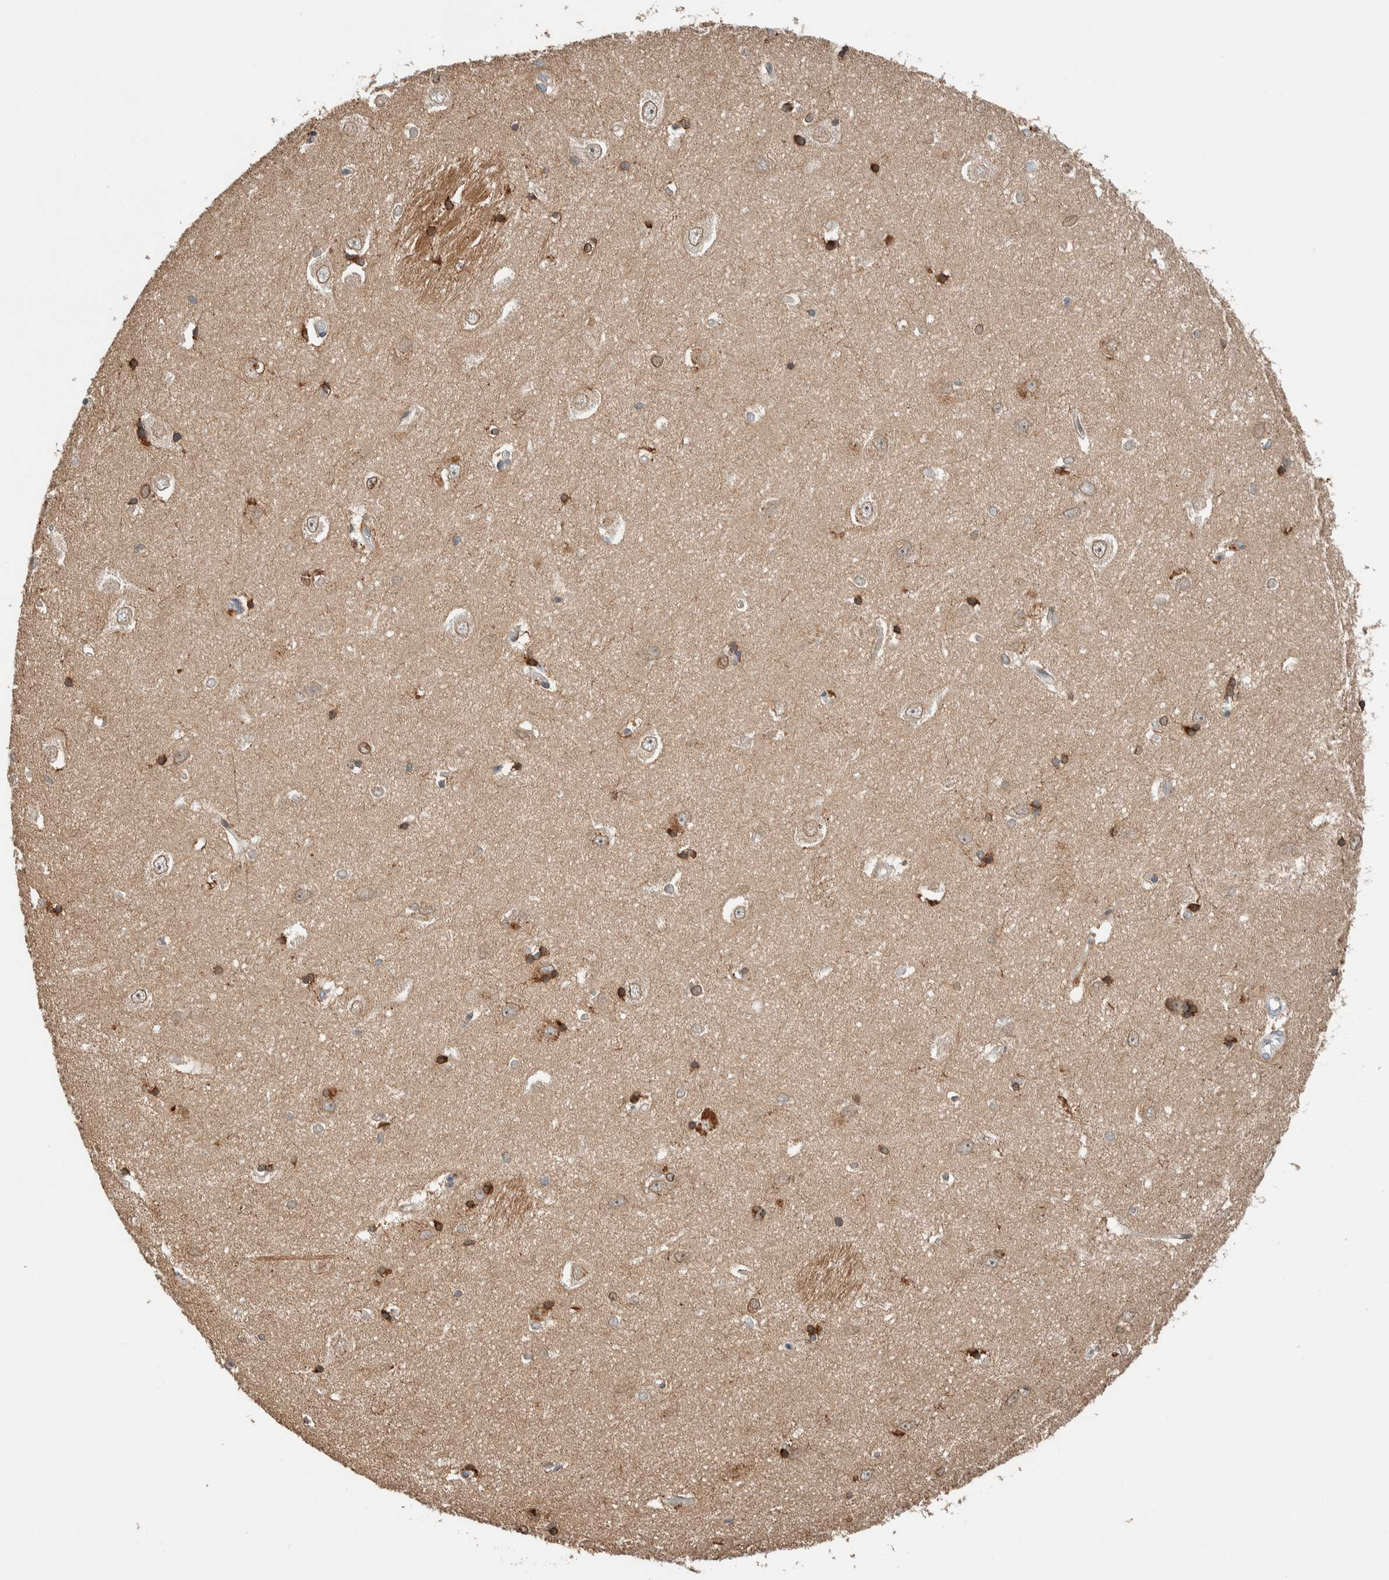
{"staining": {"intensity": "strong", "quantity": "25%-75%", "location": "cytoplasmic/membranous"}, "tissue": "hippocampus", "cell_type": "Glial cells", "image_type": "normal", "snomed": [{"axis": "morphology", "description": "Normal tissue, NOS"}, {"axis": "topography", "description": "Hippocampus"}], "caption": "Protein expression analysis of normal human hippocampus reveals strong cytoplasmic/membranous positivity in about 25%-75% of glial cells.", "gene": "NBR1", "patient": {"sex": "male", "age": 45}}